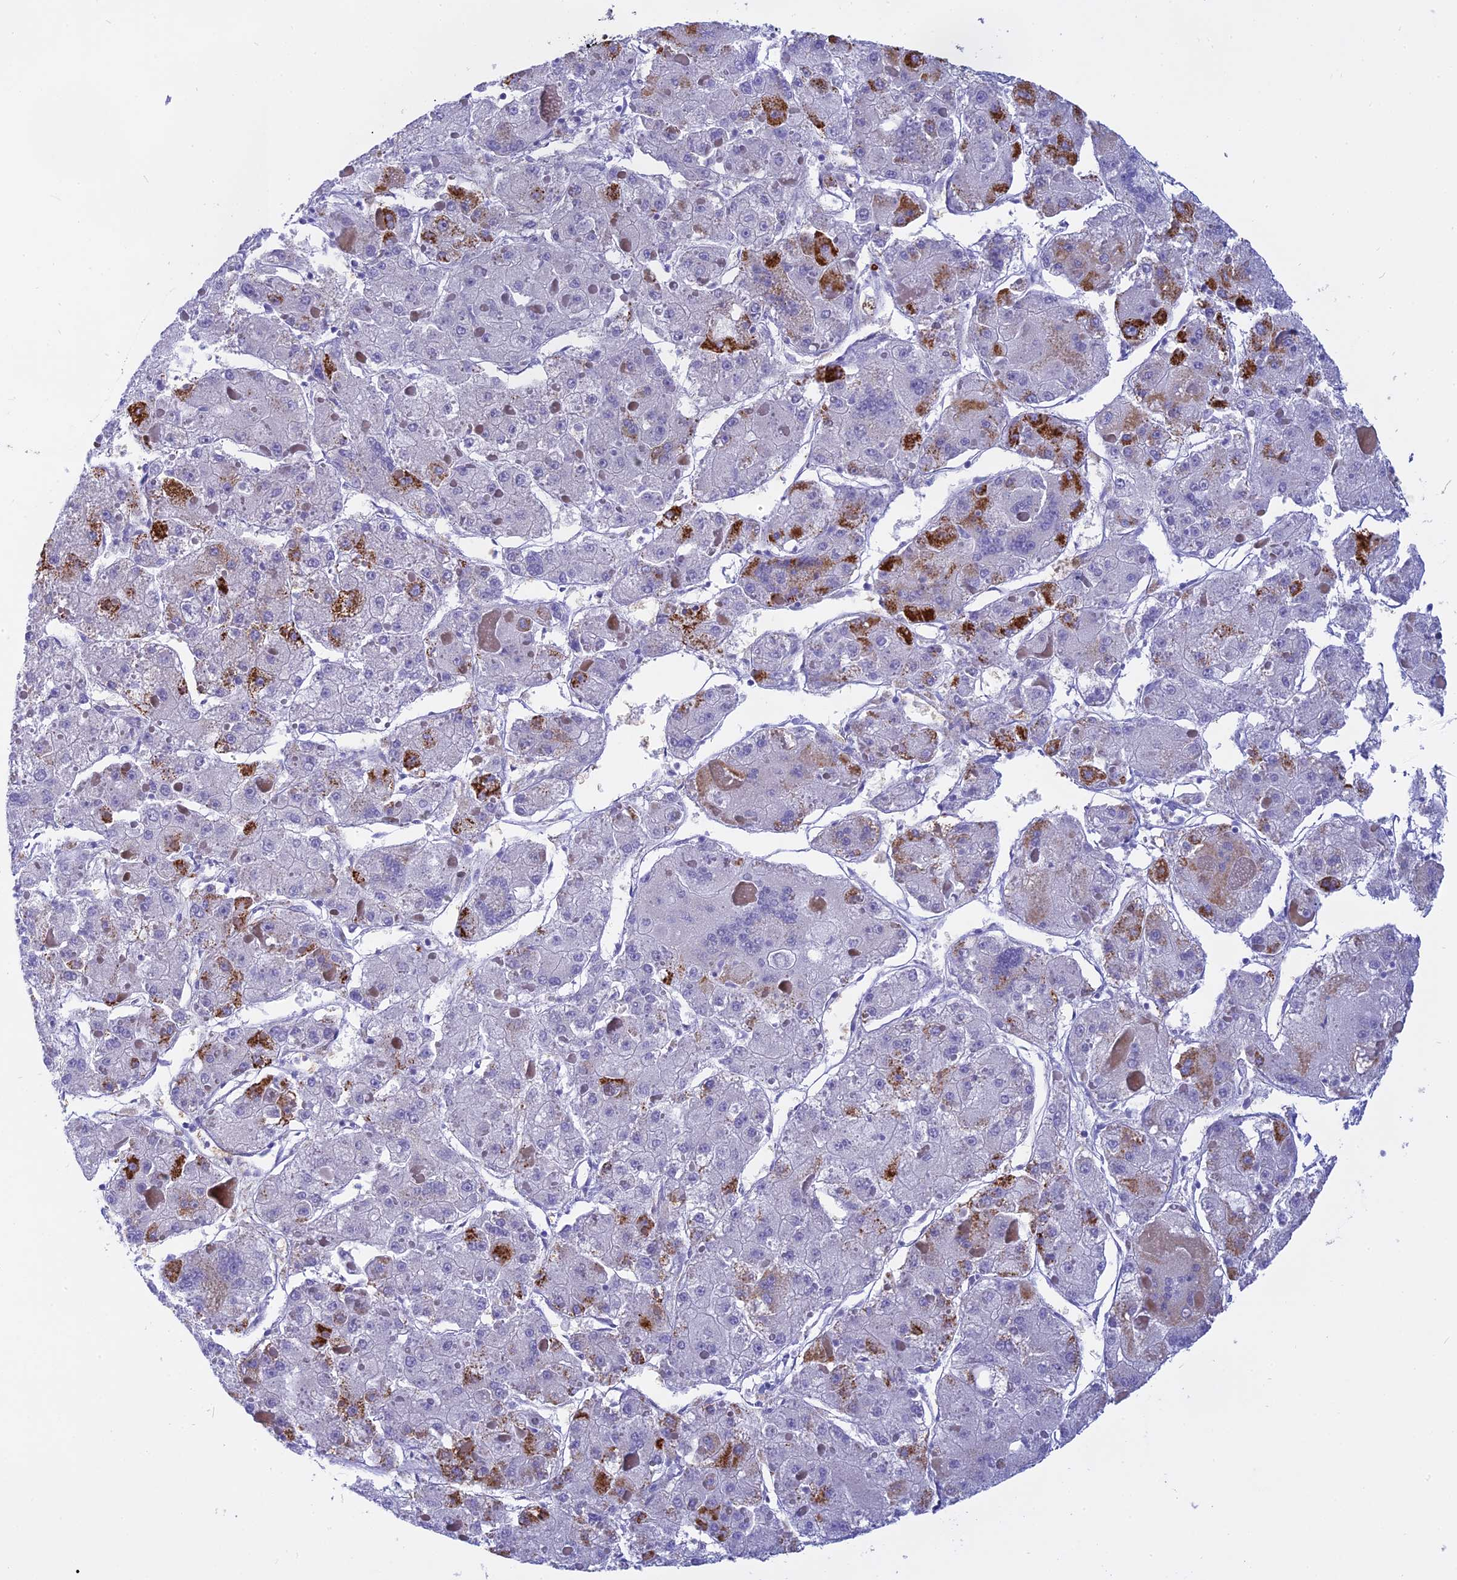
{"staining": {"intensity": "strong", "quantity": "<25%", "location": "cytoplasmic/membranous"}, "tissue": "liver cancer", "cell_type": "Tumor cells", "image_type": "cancer", "snomed": [{"axis": "morphology", "description": "Carcinoma, Hepatocellular, NOS"}, {"axis": "topography", "description": "Liver"}], "caption": "Tumor cells show strong cytoplasmic/membranous positivity in about <25% of cells in liver cancer (hepatocellular carcinoma). (DAB (3,3'-diaminobenzidine) IHC, brown staining for protein, blue staining for nuclei).", "gene": "ISCA1", "patient": {"sex": "female", "age": 73}}